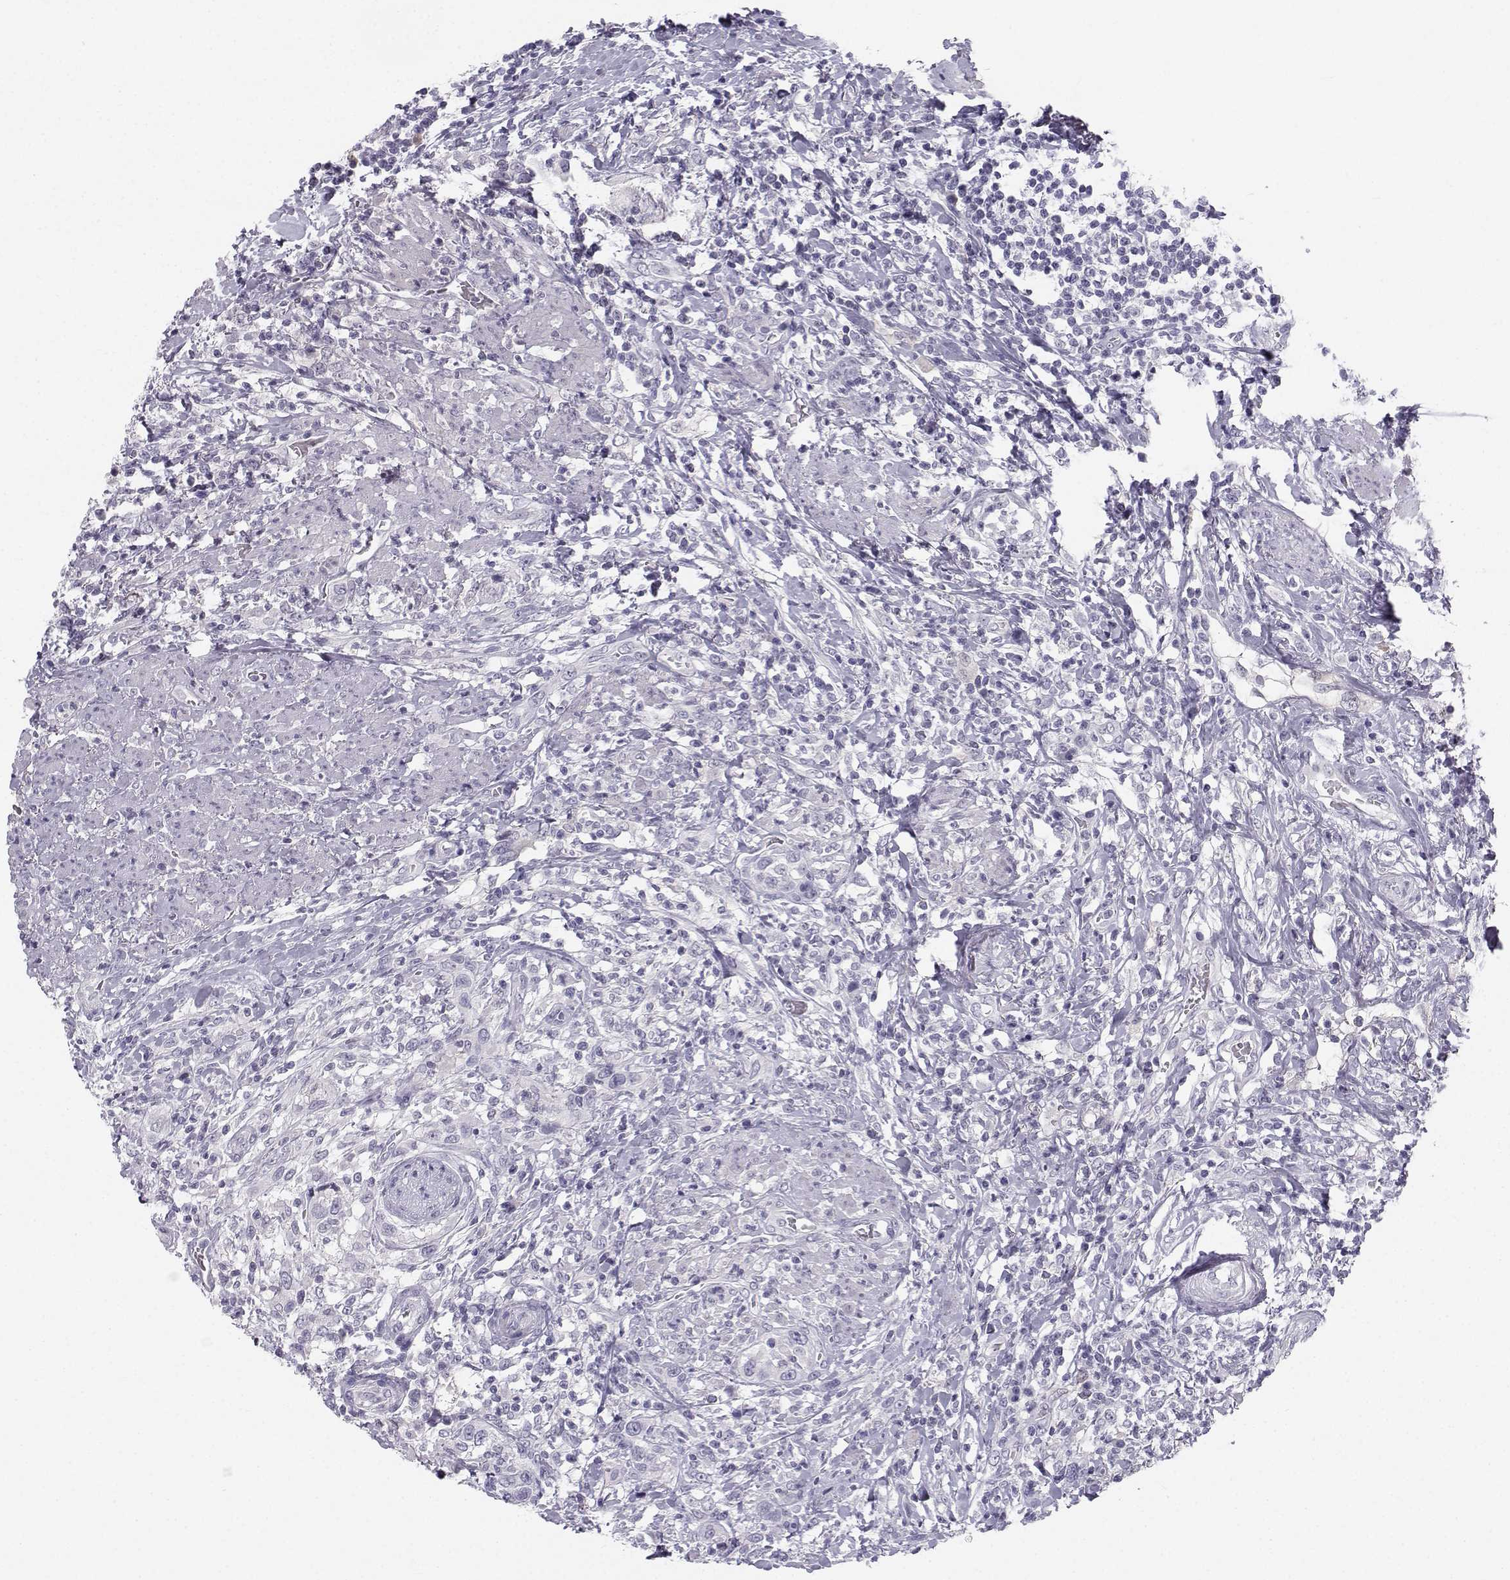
{"staining": {"intensity": "negative", "quantity": "none", "location": "none"}, "tissue": "urothelial cancer", "cell_type": "Tumor cells", "image_type": "cancer", "snomed": [{"axis": "morphology", "description": "Urothelial carcinoma, NOS"}, {"axis": "morphology", "description": "Urothelial carcinoma, High grade"}, {"axis": "topography", "description": "Urinary bladder"}], "caption": "A high-resolution image shows immunohistochemistry (IHC) staining of transitional cell carcinoma, which reveals no significant positivity in tumor cells.", "gene": "SYCE1", "patient": {"sex": "female", "age": 64}}